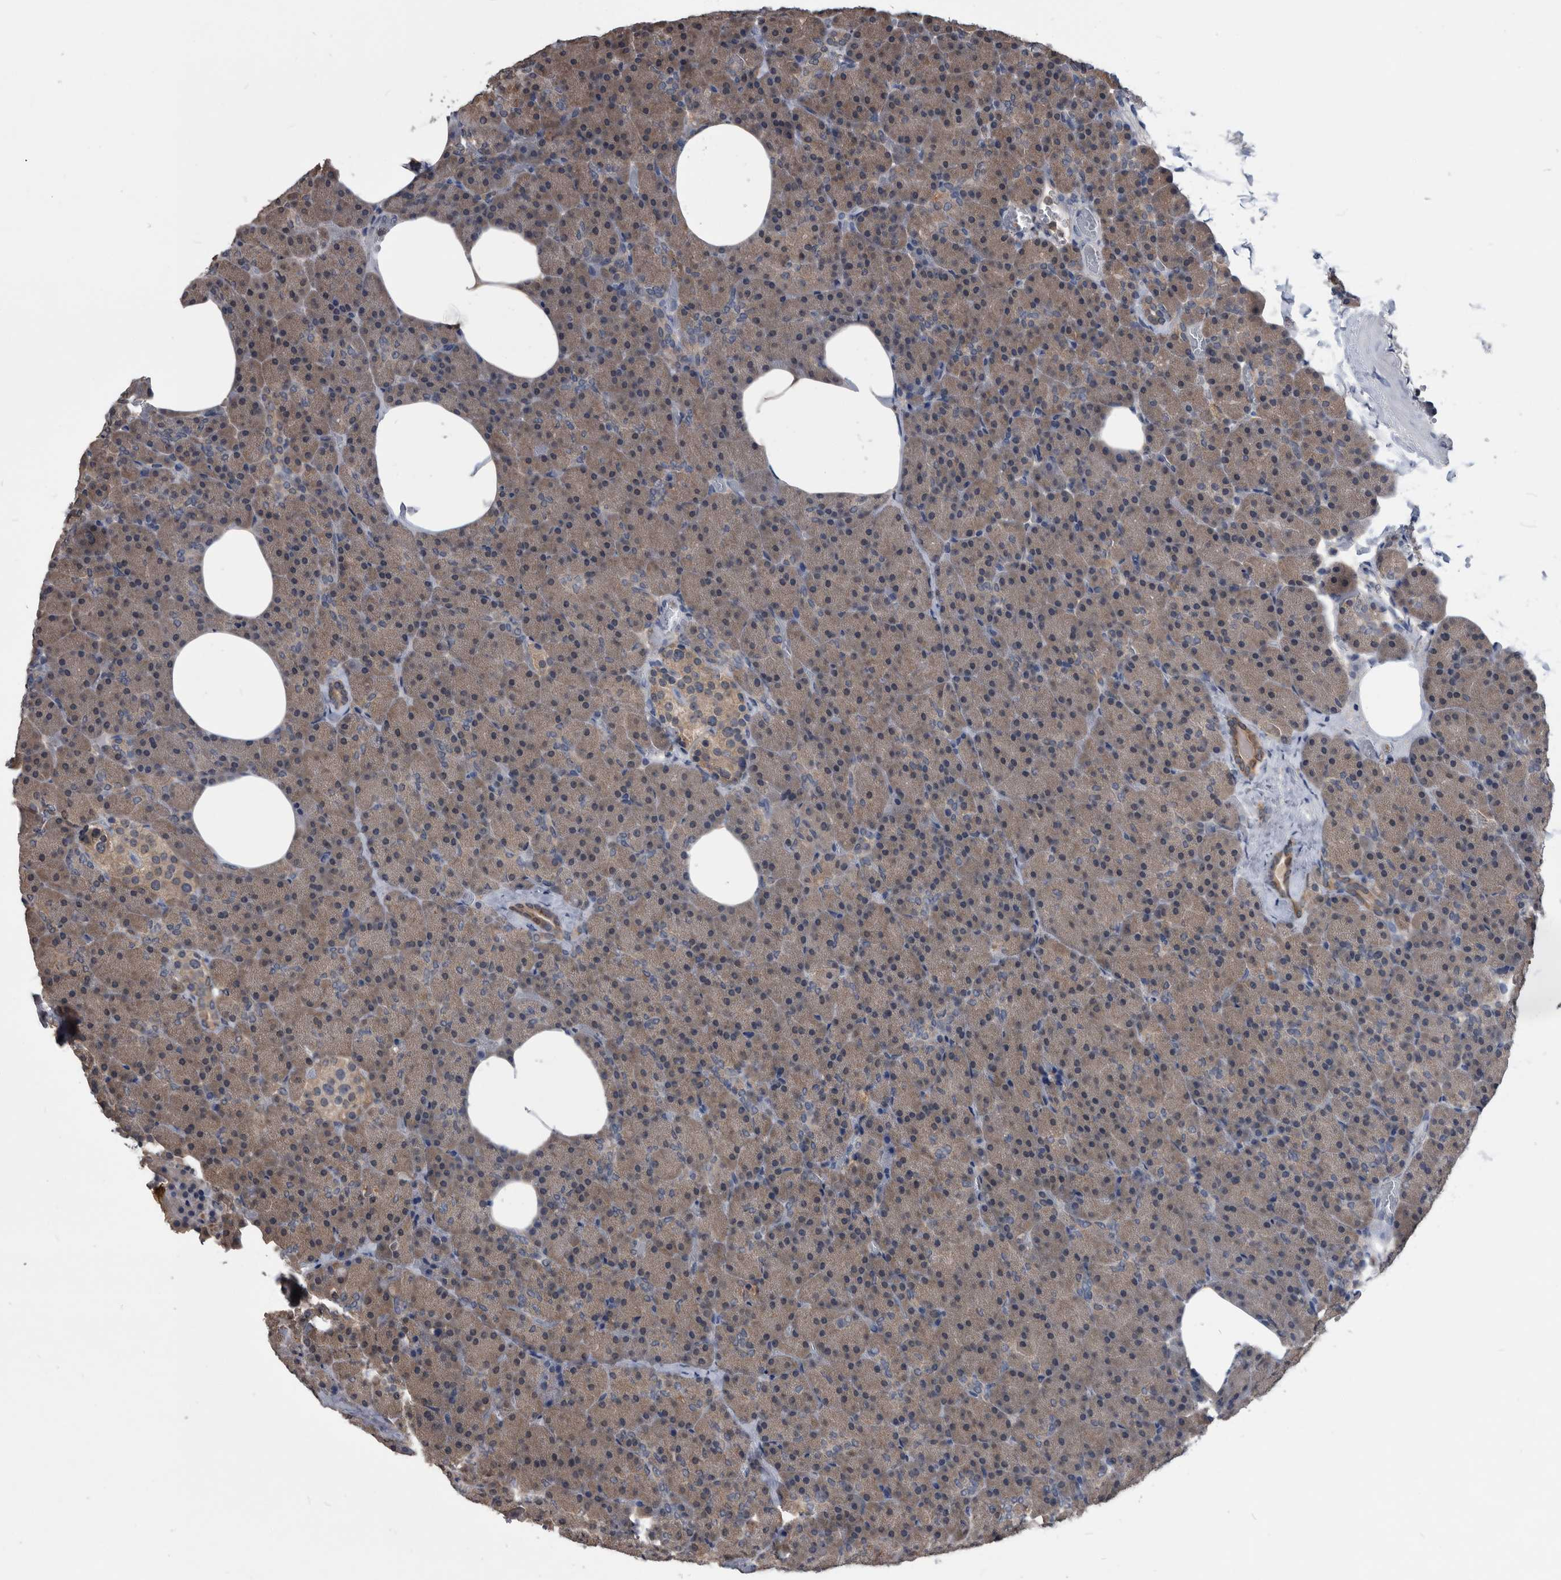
{"staining": {"intensity": "weak", "quantity": ">75%", "location": "cytoplasmic/membranous"}, "tissue": "pancreas", "cell_type": "Exocrine glandular cells", "image_type": "normal", "snomed": [{"axis": "morphology", "description": "Normal tissue, NOS"}, {"axis": "morphology", "description": "Carcinoid, malignant, NOS"}, {"axis": "topography", "description": "Pancreas"}], "caption": "Immunohistochemical staining of normal pancreas displays >75% levels of weak cytoplasmic/membranous protein positivity in about >75% of exocrine glandular cells.", "gene": "PDXK", "patient": {"sex": "female", "age": 35}}